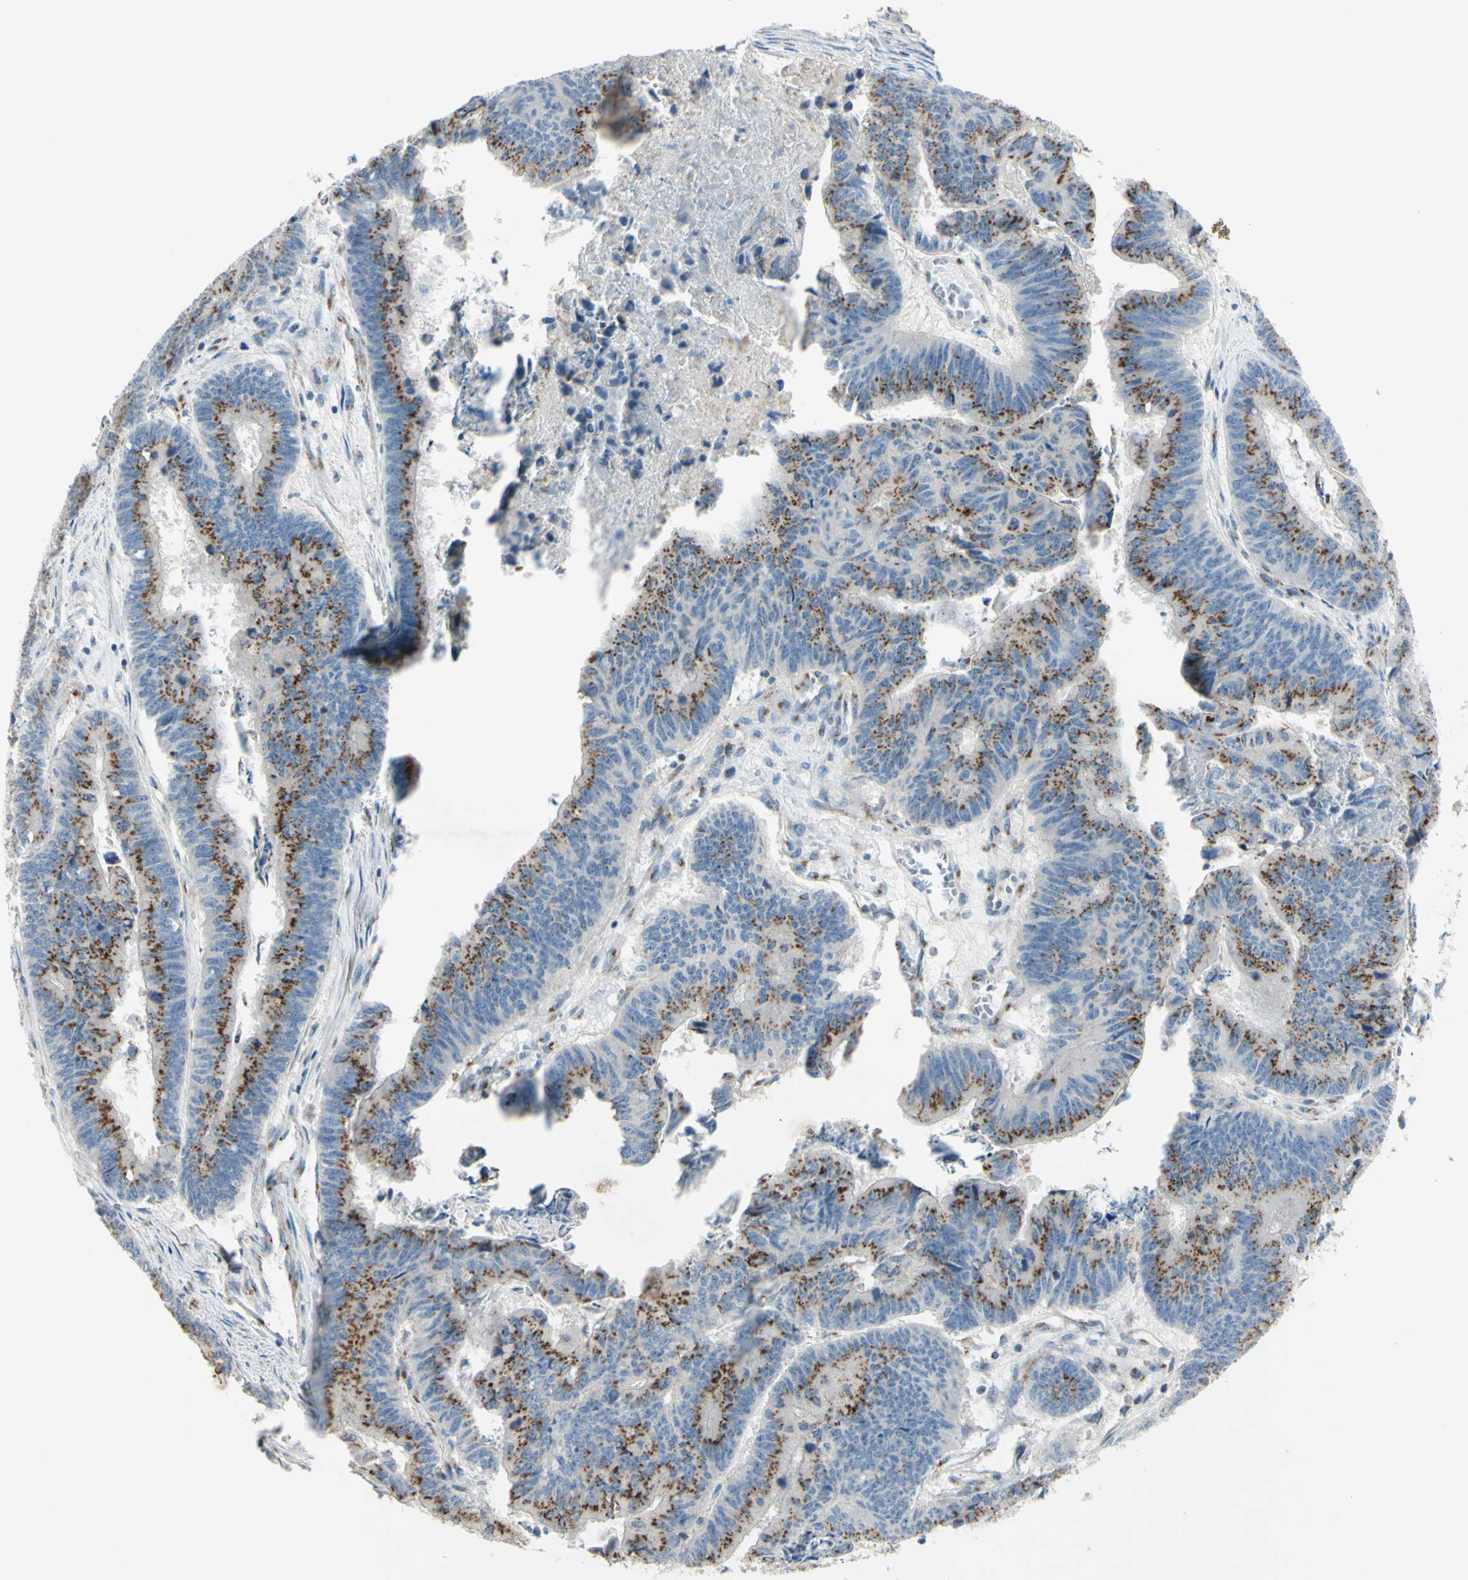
{"staining": {"intensity": "moderate", "quantity": "25%-75%", "location": "cytoplasmic/membranous"}, "tissue": "stomach cancer", "cell_type": "Tumor cells", "image_type": "cancer", "snomed": [{"axis": "morphology", "description": "Adenocarcinoma, NOS"}, {"axis": "topography", "description": "Stomach, lower"}], "caption": "Protein expression analysis of human stomach cancer reveals moderate cytoplasmic/membranous positivity in about 25%-75% of tumor cells. (IHC, brightfield microscopy, high magnification).", "gene": "B4GALT3", "patient": {"sex": "male", "age": 77}}